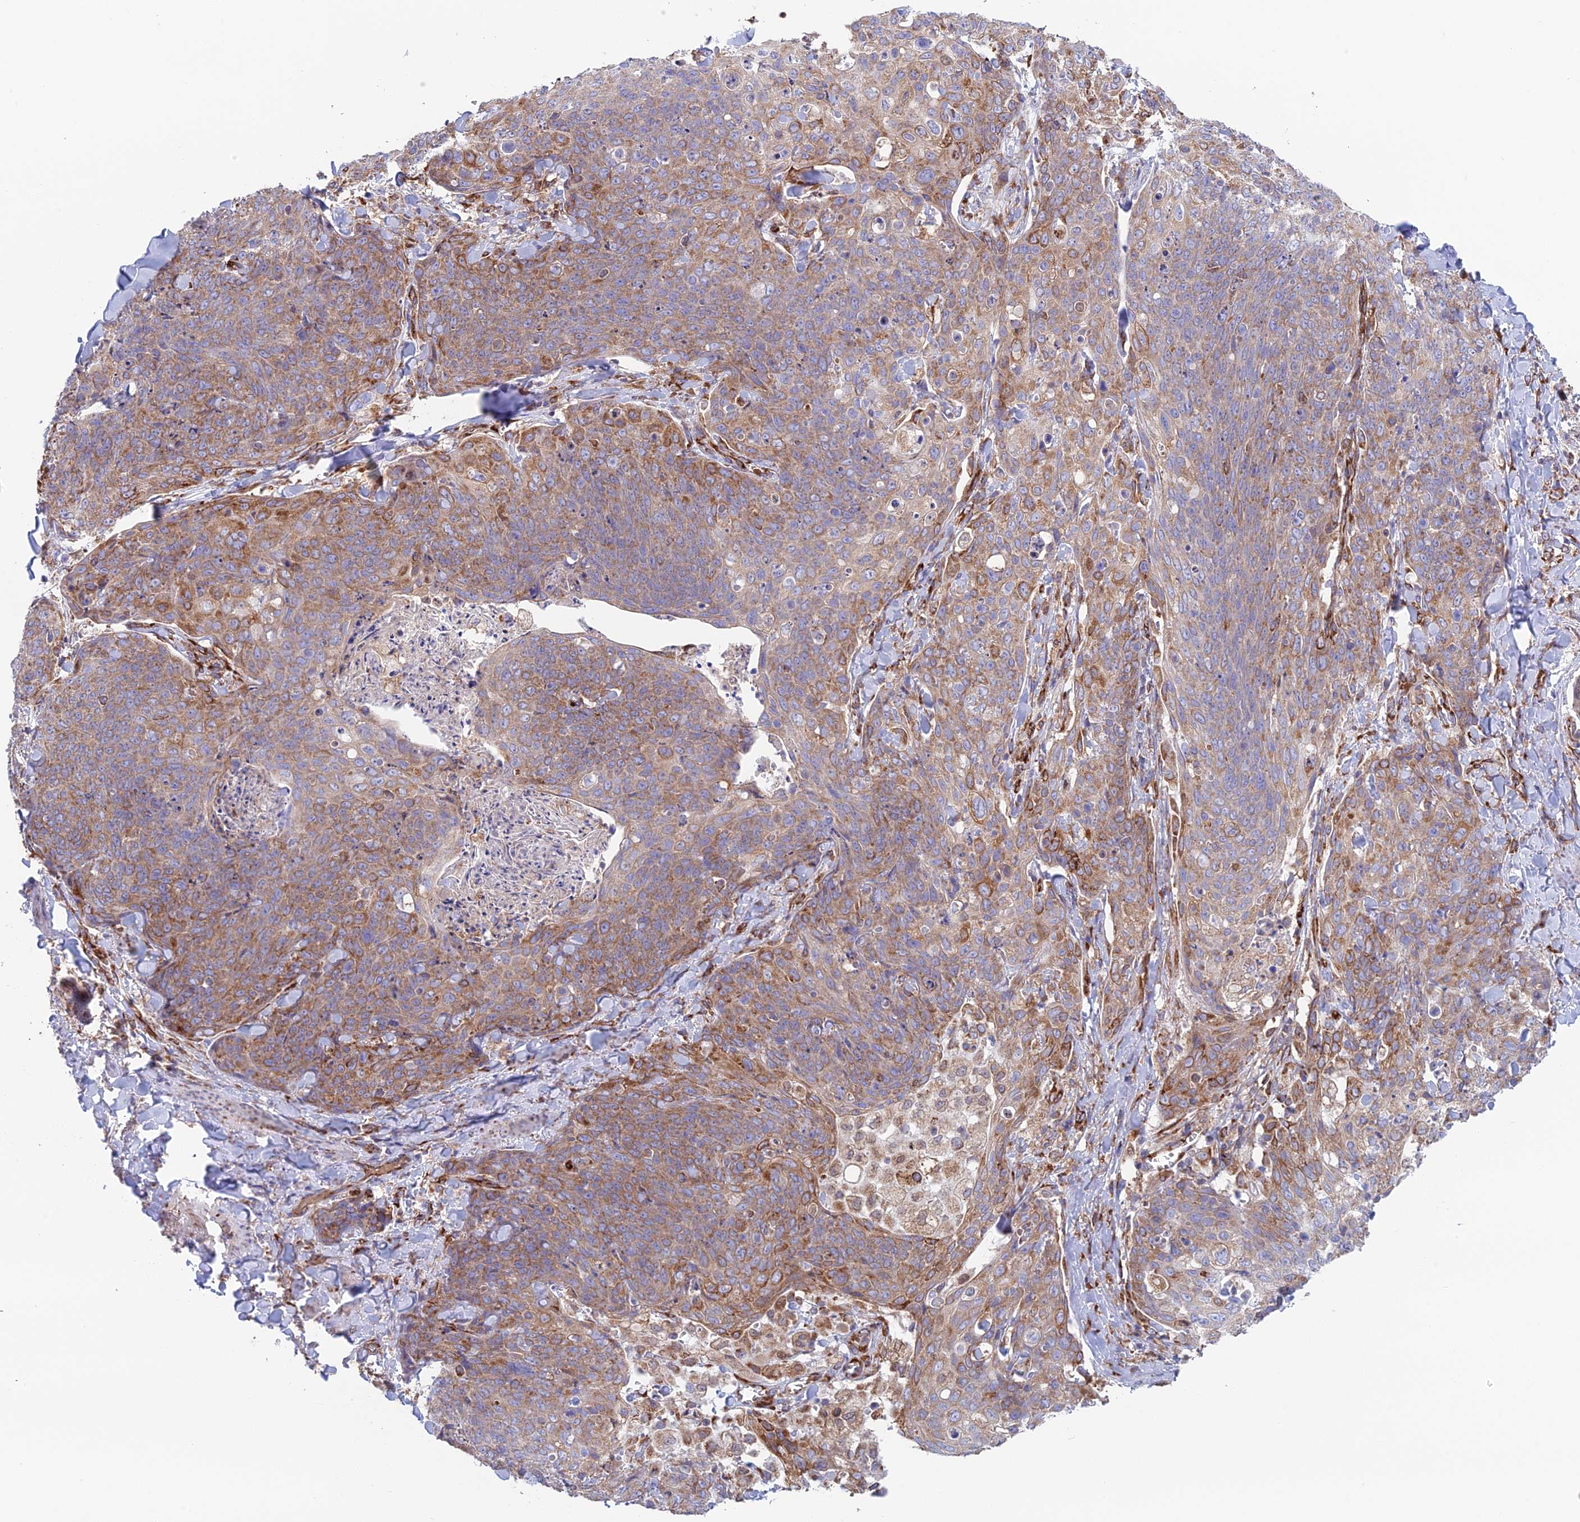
{"staining": {"intensity": "moderate", "quantity": ">75%", "location": "cytoplasmic/membranous"}, "tissue": "skin cancer", "cell_type": "Tumor cells", "image_type": "cancer", "snomed": [{"axis": "morphology", "description": "Squamous cell carcinoma, NOS"}, {"axis": "topography", "description": "Skin"}, {"axis": "topography", "description": "Vulva"}], "caption": "Squamous cell carcinoma (skin) tissue displays moderate cytoplasmic/membranous positivity in about >75% of tumor cells", "gene": "CCDC69", "patient": {"sex": "female", "age": 85}}